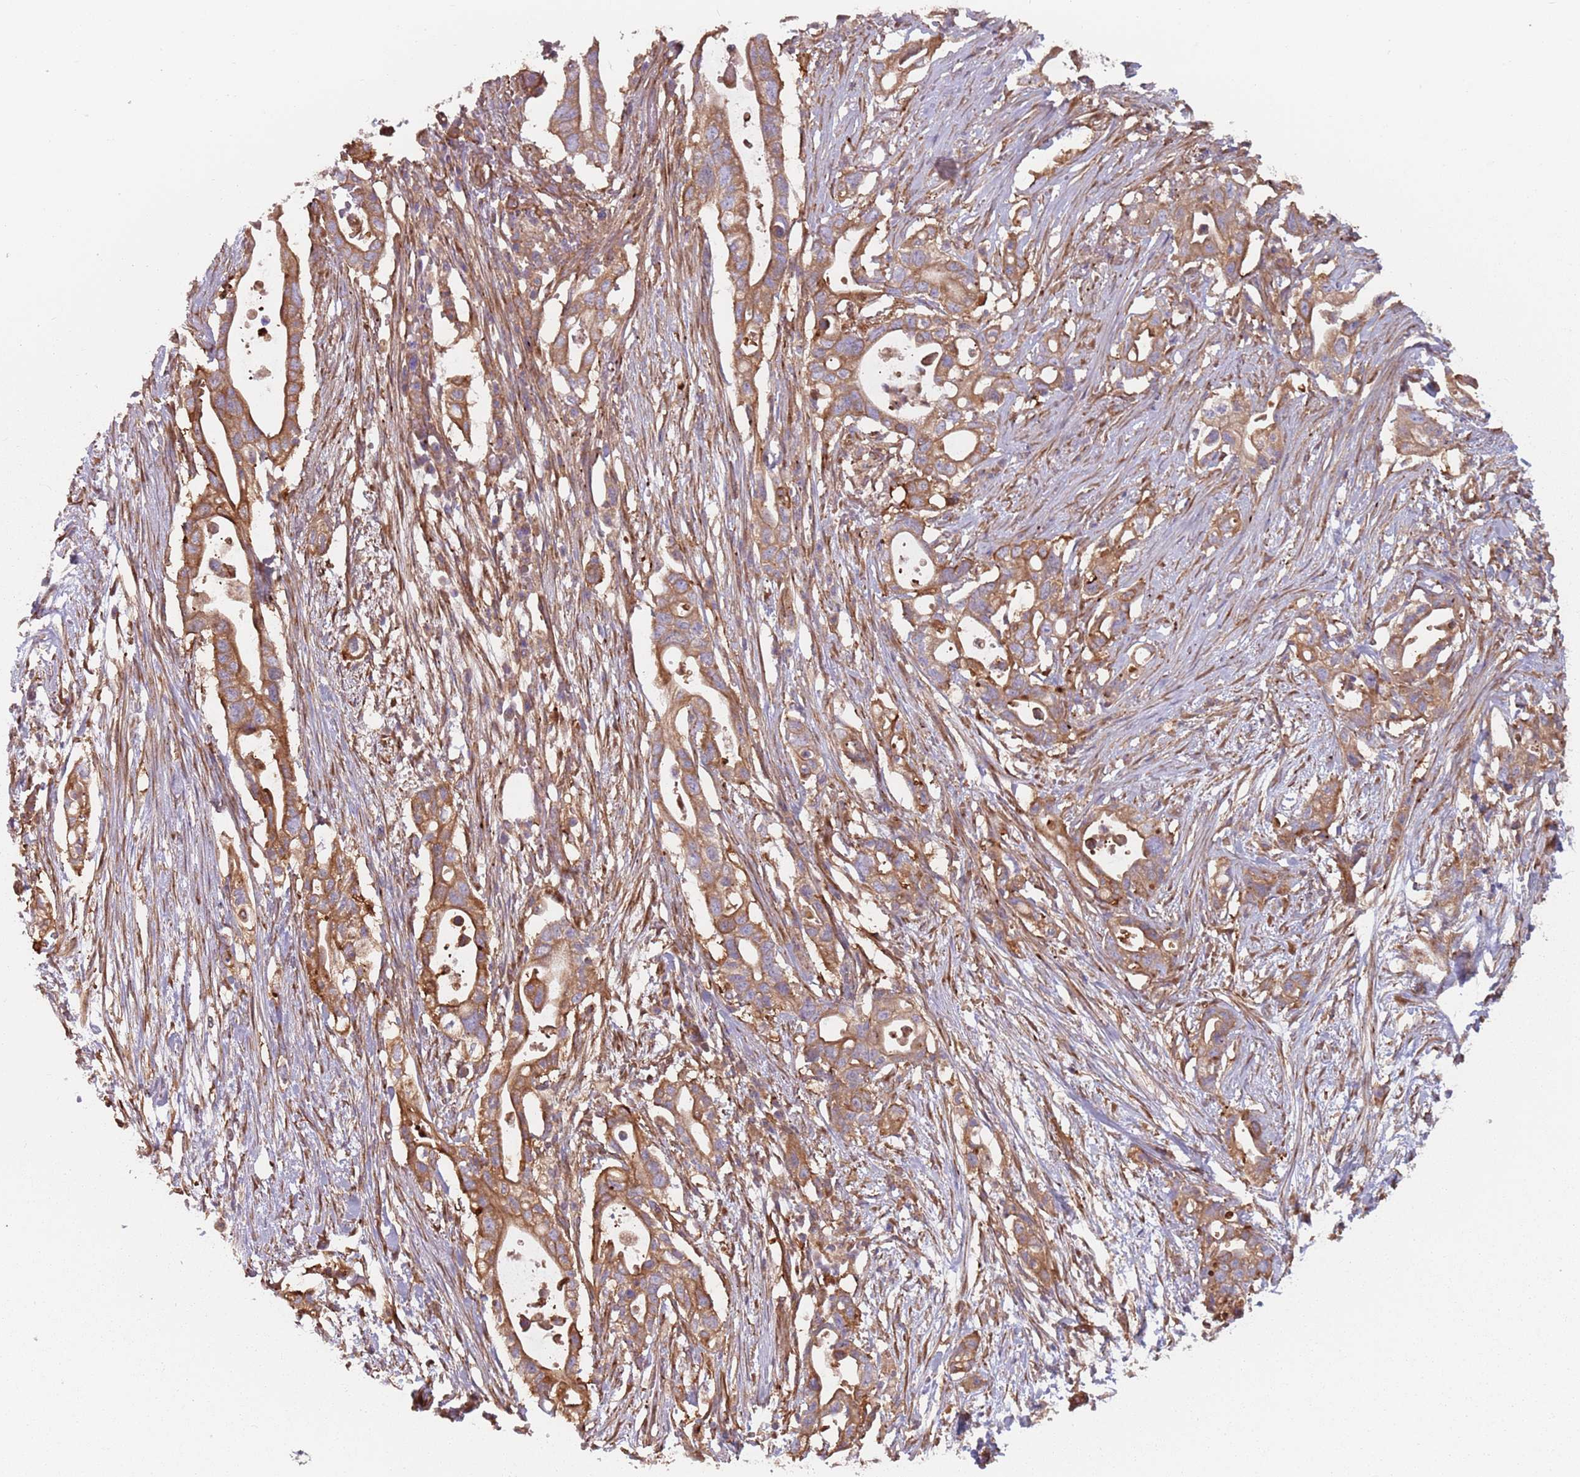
{"staining": {"intensity": "moderate", "quantity": ">75%", "location": "cytoplasmic/membranous"}, "tissue": "pancreatic cancer", "cell_type": "Tumor cells", "image_type": "cancer", "snomed": [{"axis": "morphology", "description": "Adenocarcinoma, NOS"}, {"axis": "topography", "description": "Pancreas"}], "caption": "Protein expression analysis of pancreatic cancer (adenocarcinoma) shows moderate cytoplasmic/membranous staining in approximately >75% of tumor cells. The staining was performed using DAB (3,3'-diaminobenzidine), with brown indicating positive protein expression. Nuclei are stained blue with hematoxylin.", "gene": "SPDL1", "patient": {"sex": "female", "age": 72}}